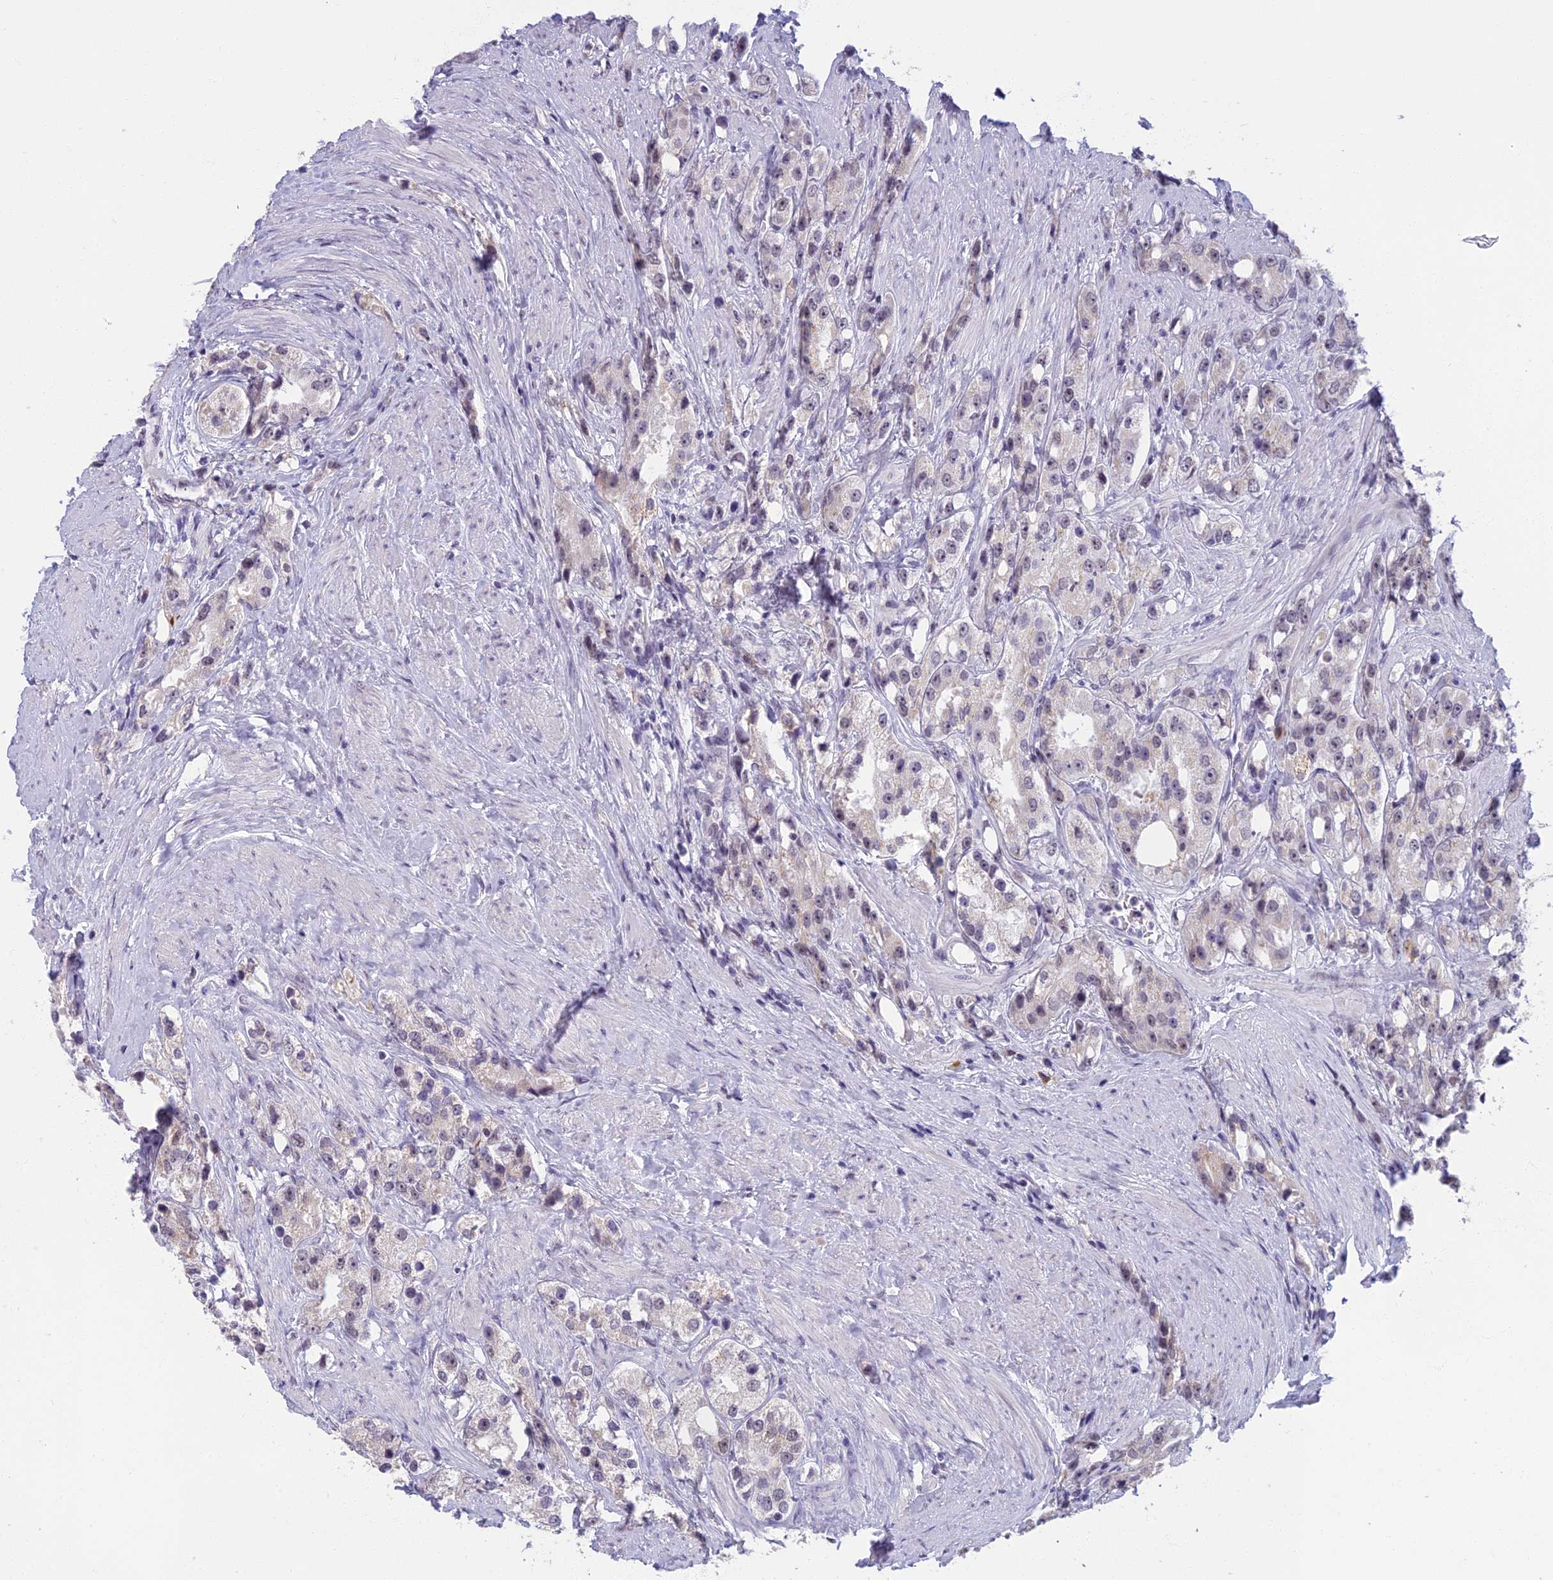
{"staining": {"intensity": "negative", "quantity": "none", "location": "none"}, "tissue": "prostate cancer", "cell_type": "Tumor cells", "image_type": "cancer", "snomed": [{"axis": "morphology", "description": "Adenocarcinoma, NOS"}, {"axis": "topography", "description": "Prostate"}], "caption": "A photomicrograph of human prostate cancer (adenocarcinoma) is negative for staining in tumor cells. (Stains: DAB immunohistochemistry (IHC) with hematoxylin counter stain, Microscopy: brightfield microscopy at high magnification).", "gene": "MORF4L1", "patient": {"sex": "male", "age": 79}}